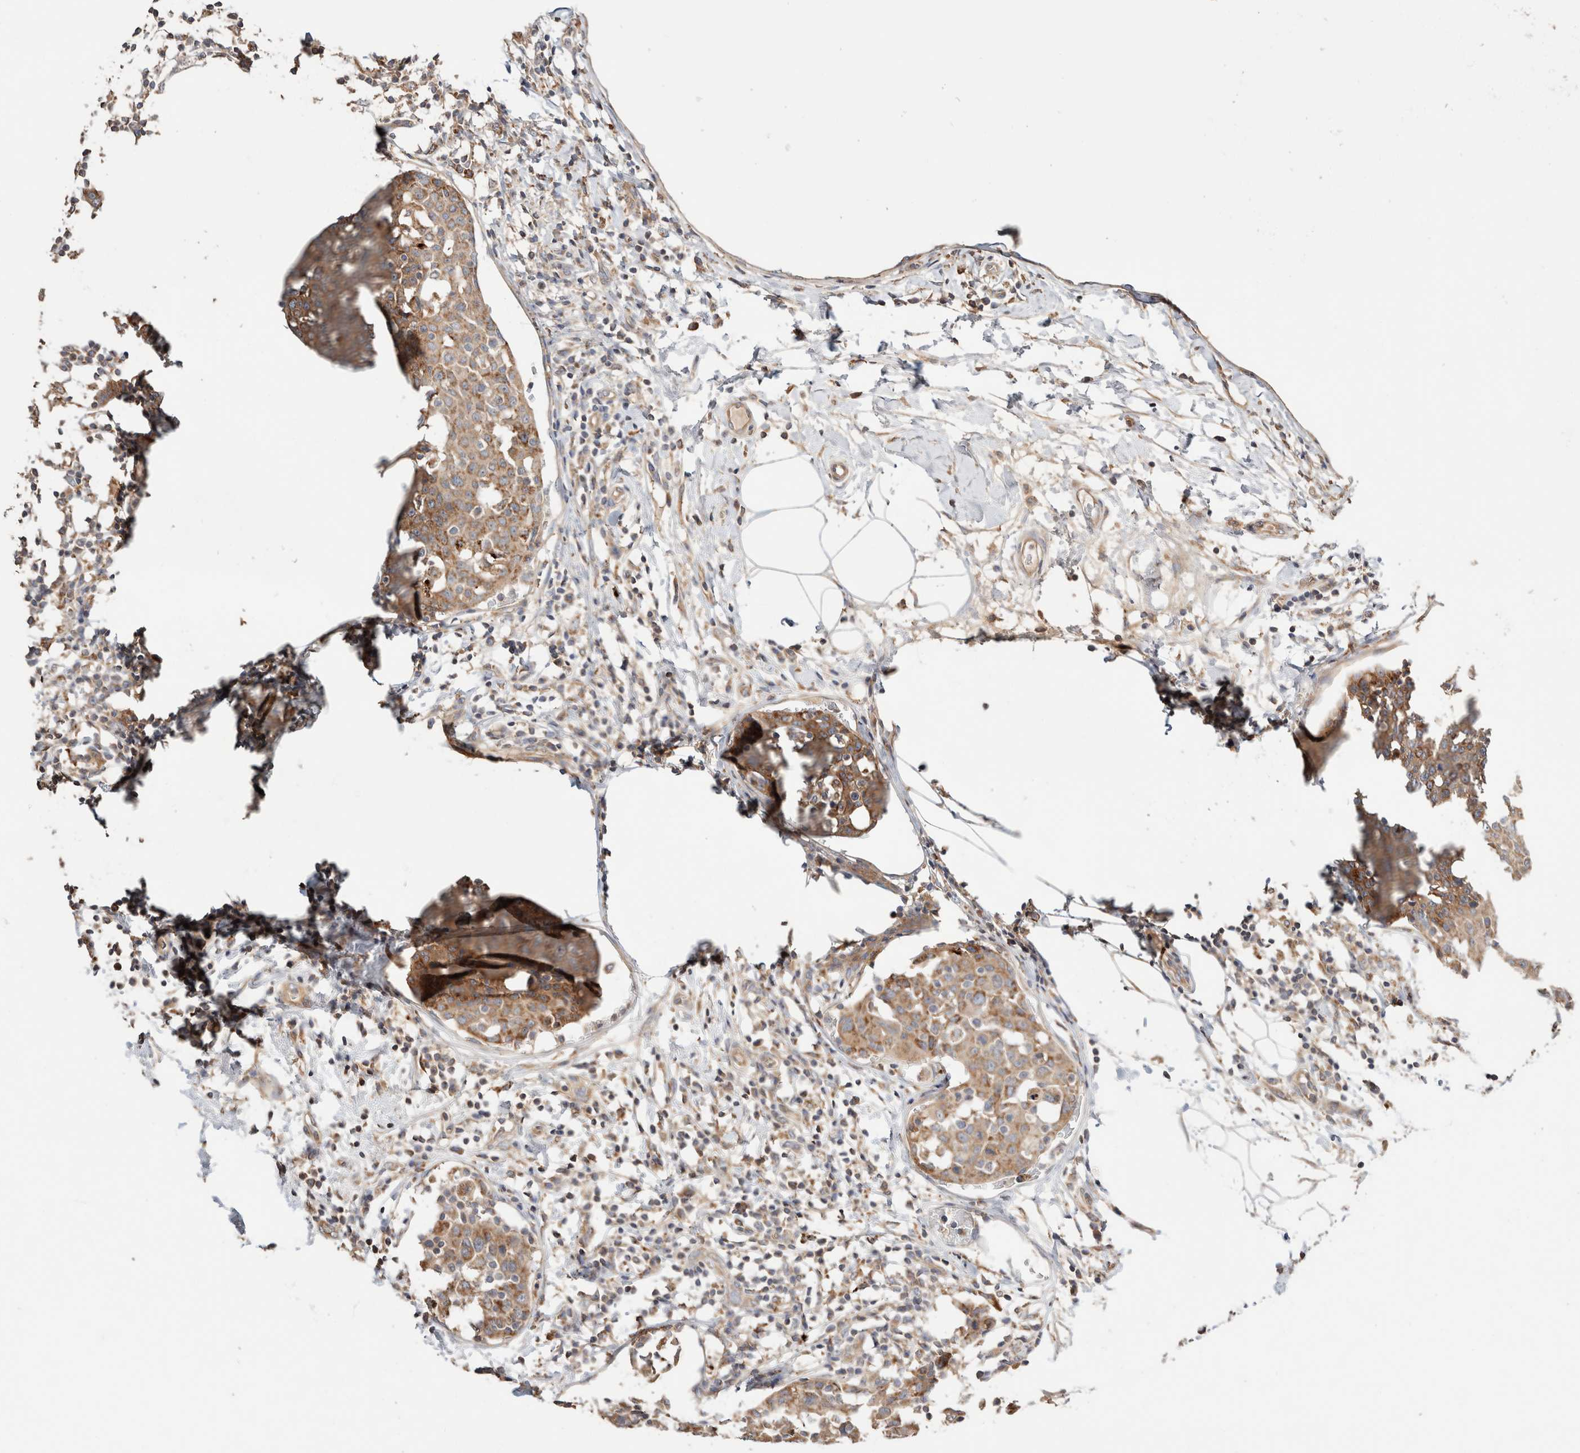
{"staining": {"intensity": "moderate", "quantity": ">75%", "location": "cytoplasmic/membranous"}, "tissue": "breast cancer", "cell_type": "Tumor cells", "image_type": "cancer", "snomed": [{"axis": "morphology", "description": "Normal tissue, NOS"}, {"axis": "morphology", "description": "Duct carcinoma"}, {"axis": "topography", "description": "Breast"}], "caption": "Breast cancer stained with a protein marker exhibits moderate staining in tumor cells.", "gene": "B3GNTL1", "patient": {"sex": "female", "age": 37}}